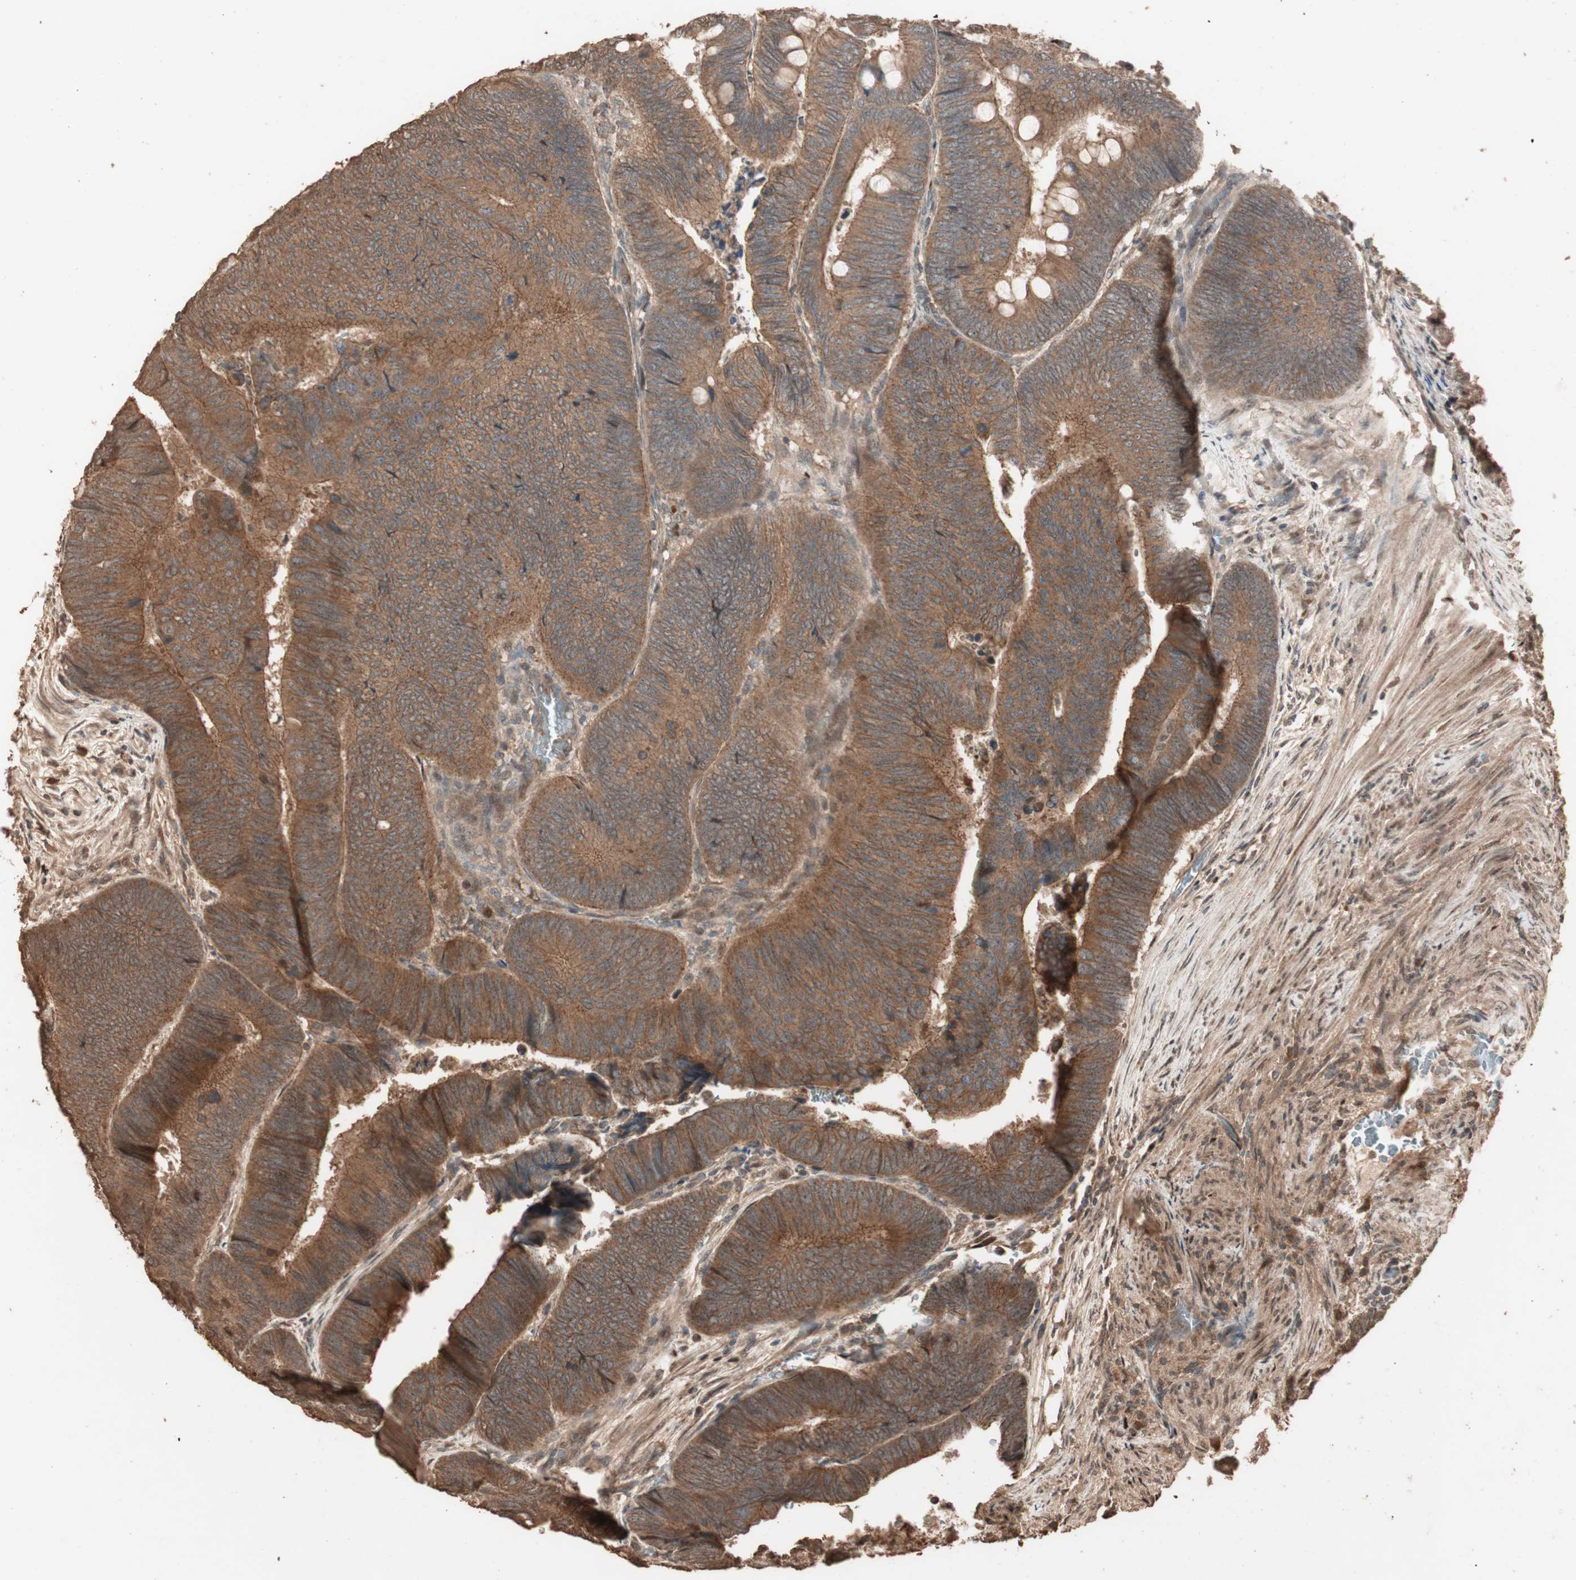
{"staining": {"intensity": "moderate", "quantity": ">75%", "location": "cytoplasmic/membranous"}, "tissue": "colorectal cancer", "cell_type": "Tumor cells", "image_type": "cancer", "snomed": [{"axis": "morphology", "description": "Normal tissue, NOS"}, {"axis": "morphology", "description": "Adenocarcinoma, NOS"}, {"axis": "topography", "description": "Rectum"}, {"axis": "topography", "description": "Peripheral nerve tissue"}], "caption": "Moderate cytoplasmic/membranous protein staining is identified in approximately >75% of tumor cells in adenocarcinoma (colorectal).", "gene": "USP20", "patient": {"sex": "male", "age": 92}}